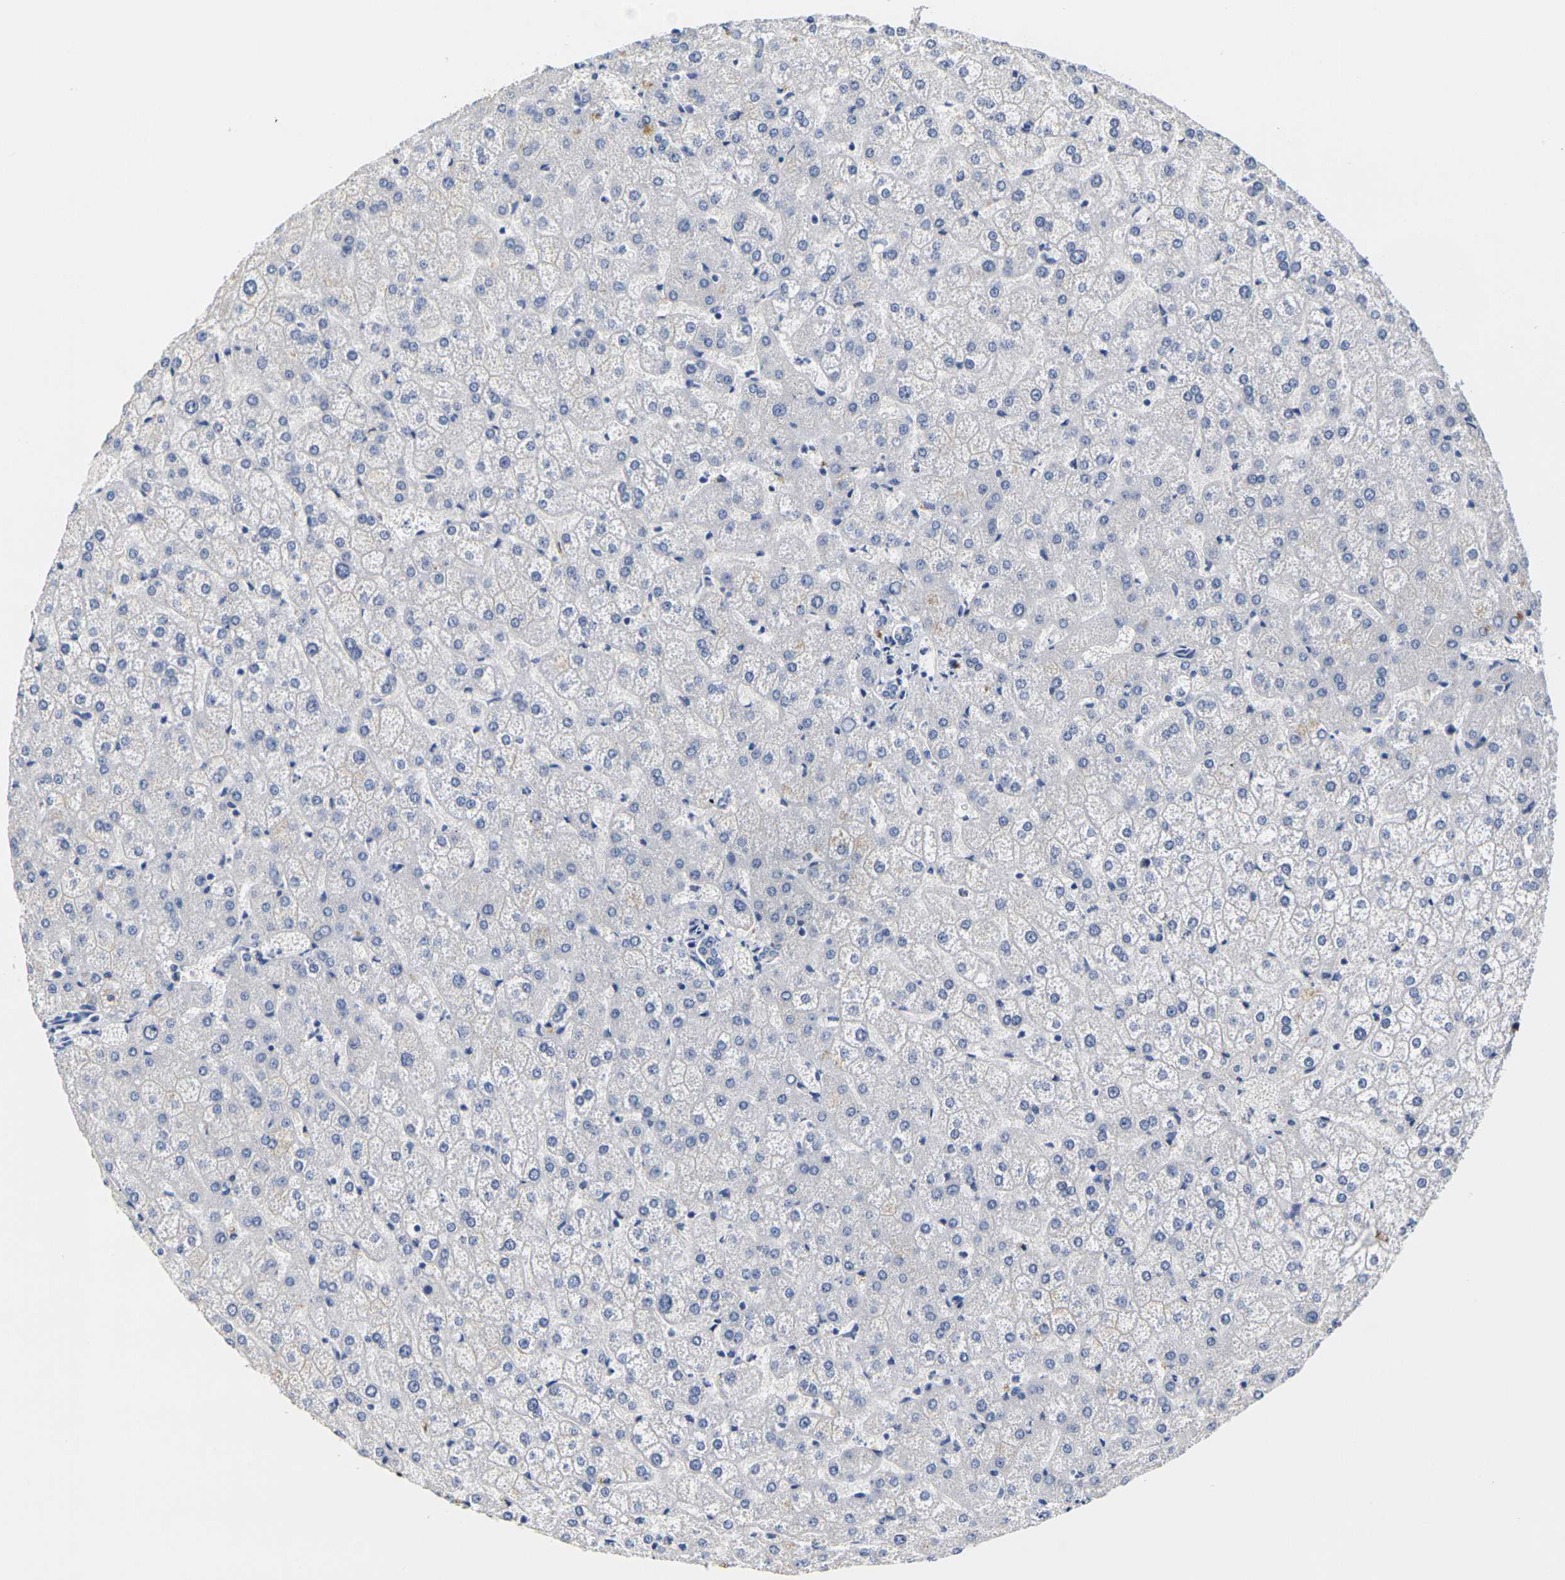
{"staining": {"intensity": "negative", "quantity": "none", "location": "none"}, "tissue": "liver", "cell_type": "Cholangiocytes", "image_type": "normal", "snomed": [{"axis": "morphology", "description": "Normal tissue, NOS"}, {"axis": "topography", "description": "Liver"}], "caption": "A histopathology image of liver stained for a protein shows no brown staining in cholangiocytes.", "gene": "NOCT", "patient": {"sex": "female", "age": 32}}